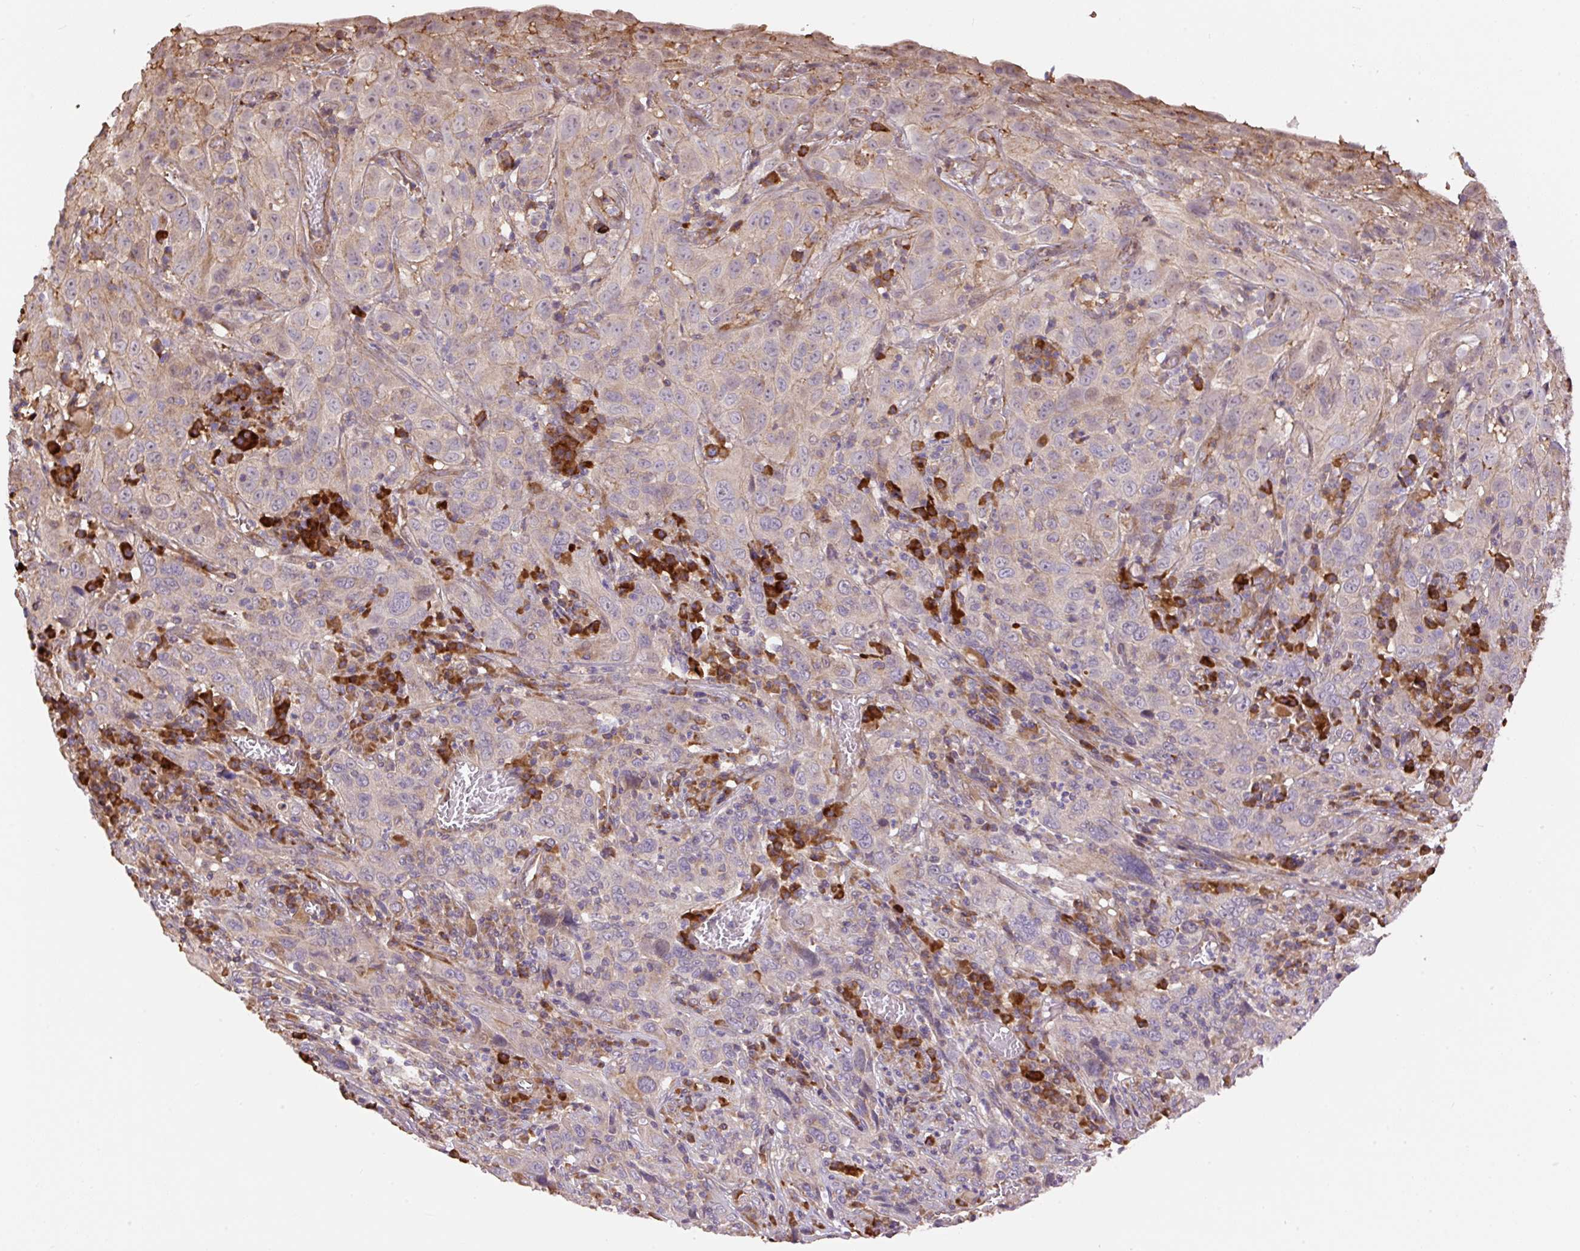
{"staining": {"intensity": "weak", "quantity": "<25%", "location": "cytoplasmic/membranous"}, "tissue": "cervical cancer", "cell_type": "Tumor cells", "image_type": "cancer", "snomed": [{"axis": "morphology", "description": "Squamous cell carcinoma, NOS"}, {"axis": "topography", "description": "Cervix"}], "caption": "This is an IHC image of human cervical cancer (squamous cell carcinoma). There is no positivity in tumor cells.", "gene": "PPME1", "patient": {"sex": "female", "age": 46}}